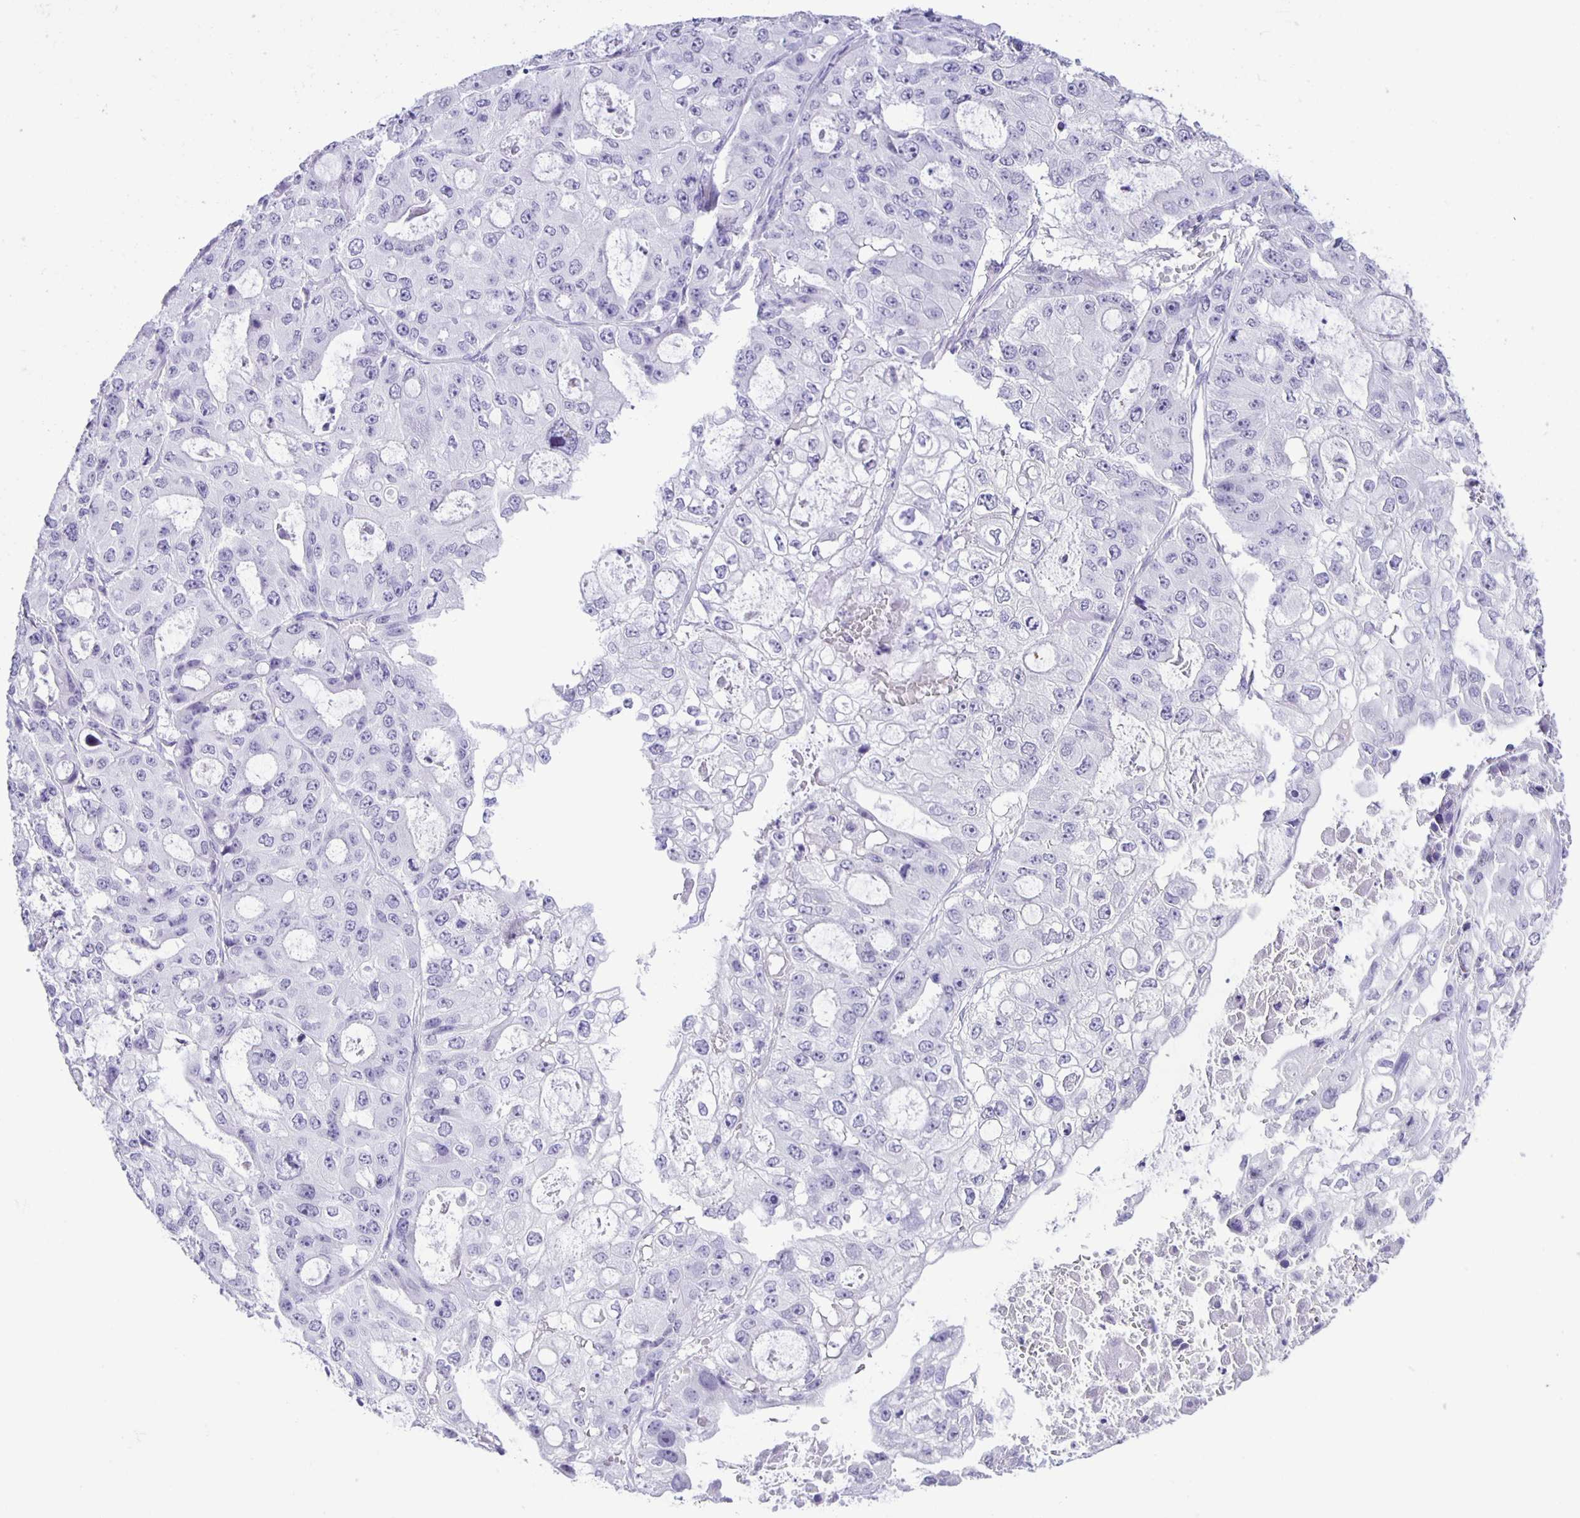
{"staining": {"intensity": "negative", "quantity": "none", "location": "none"}, "tissue": "ovarian cancer", "cell_type": "Tumor cells", "image_type": "cancer", "snomed": [{"axis": "morphology", "description": "Cystadenocarcinoma, serous, NOS"}, {"axis": "topography", "description": "Ovary"}], "caption": "Human serous cystadenocarcinoma (ovarian) stained for a protein using immunohistochemistry (IHC) exhibits no expression in tumor cells.", "gene": "EZHIP", "patient": {"sex": "female", "age": 56}}